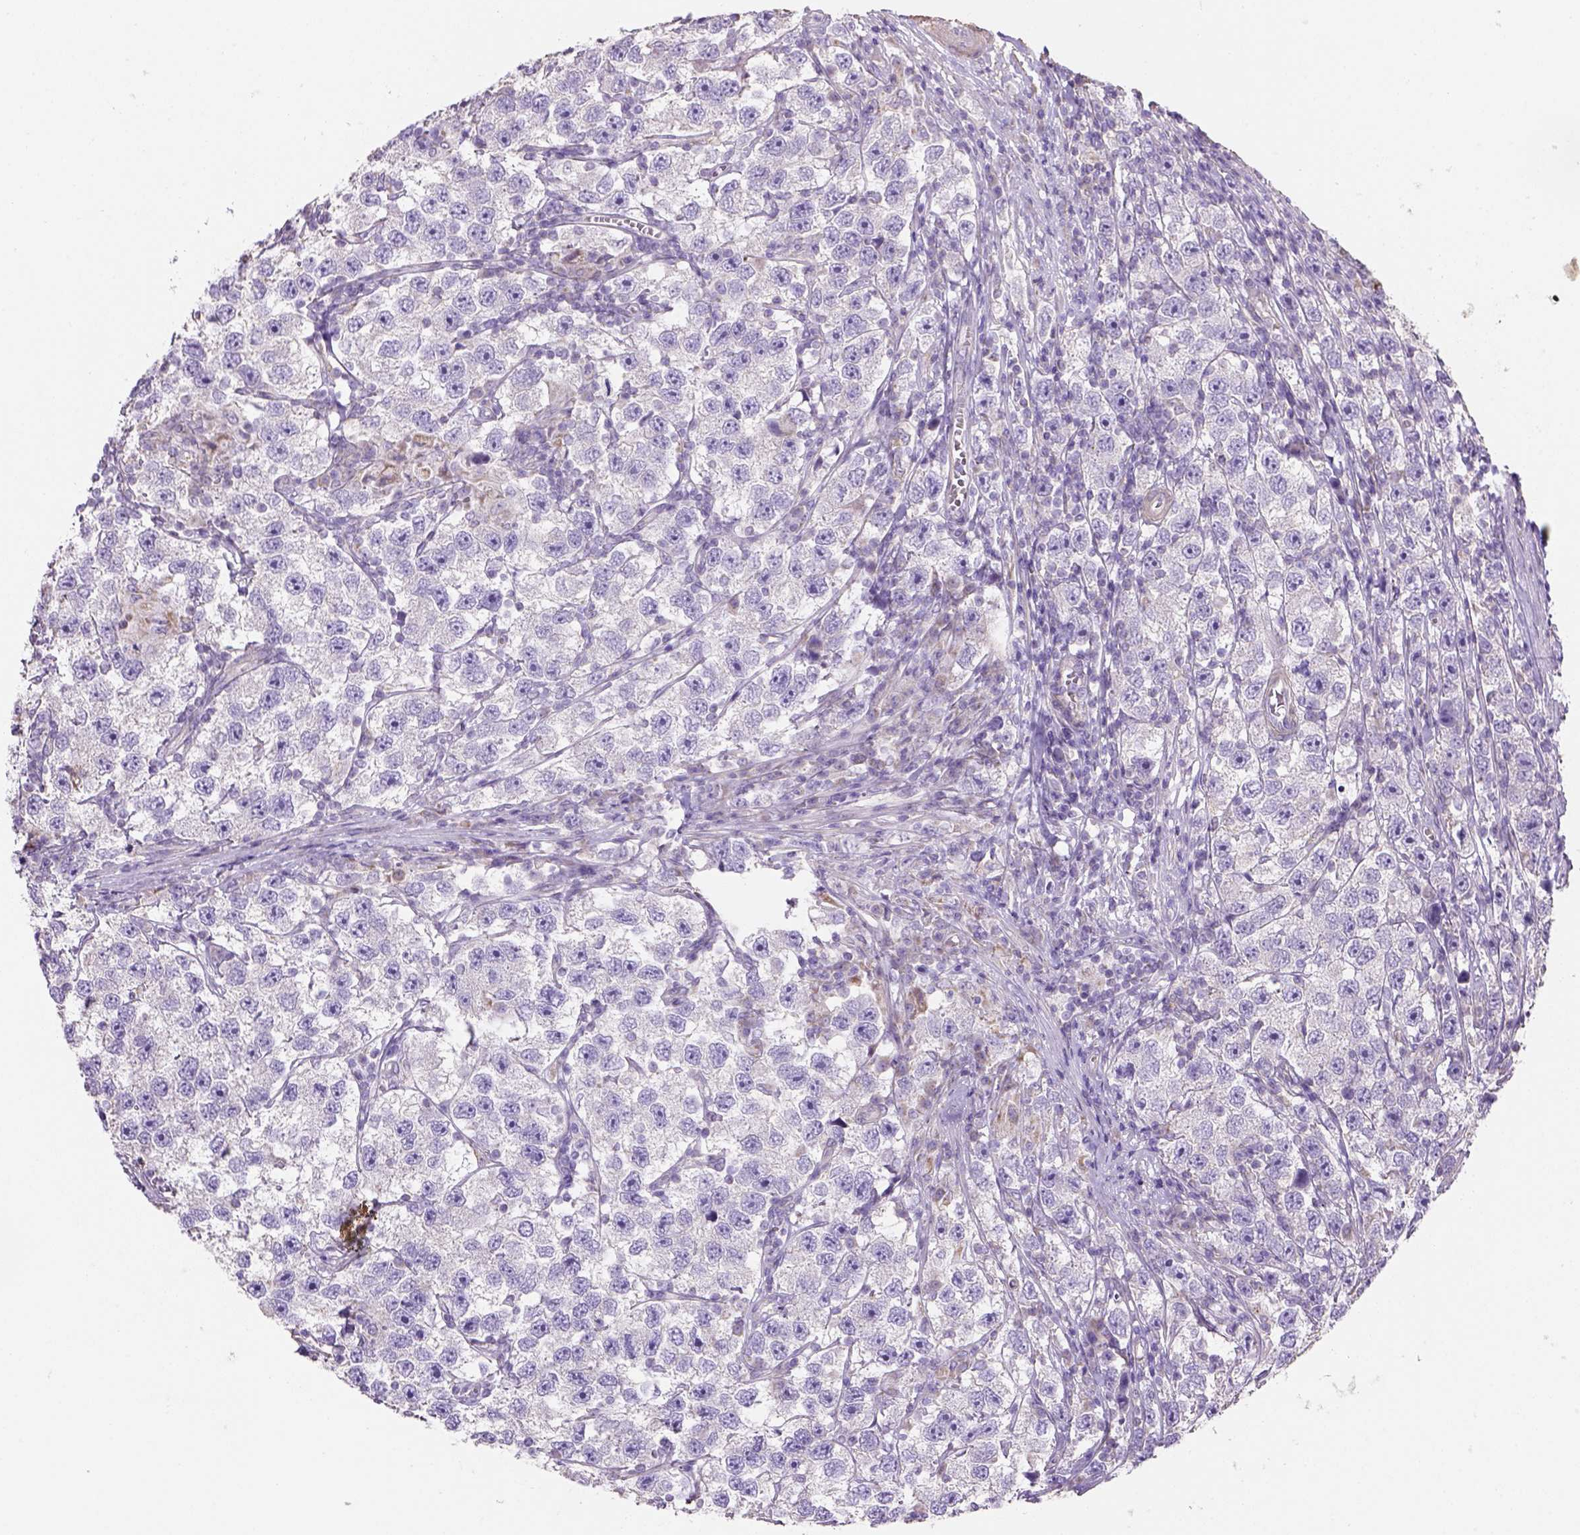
{"staining": {"intensity": "negative", "quantity": "none", "location": "none"}, "tissue": "testis cancer", "cell_type": "Tumor cells", "image_type": "cancer", "snomed": [{"axis": "morphology", "description": "Seminoma, NOS"}, {"axis": "topography", "description": "Testis"}], "caption": "Immunohistochemistry (IHC) micrograph of neoplastic tissue: testis cancer stained with DAB (3,3'-diaminobenzidine) exhibits no significant protein positivity in tumor cells.", "gene": "HTRA1", "patient": {"sex": "male", "age": 26}}